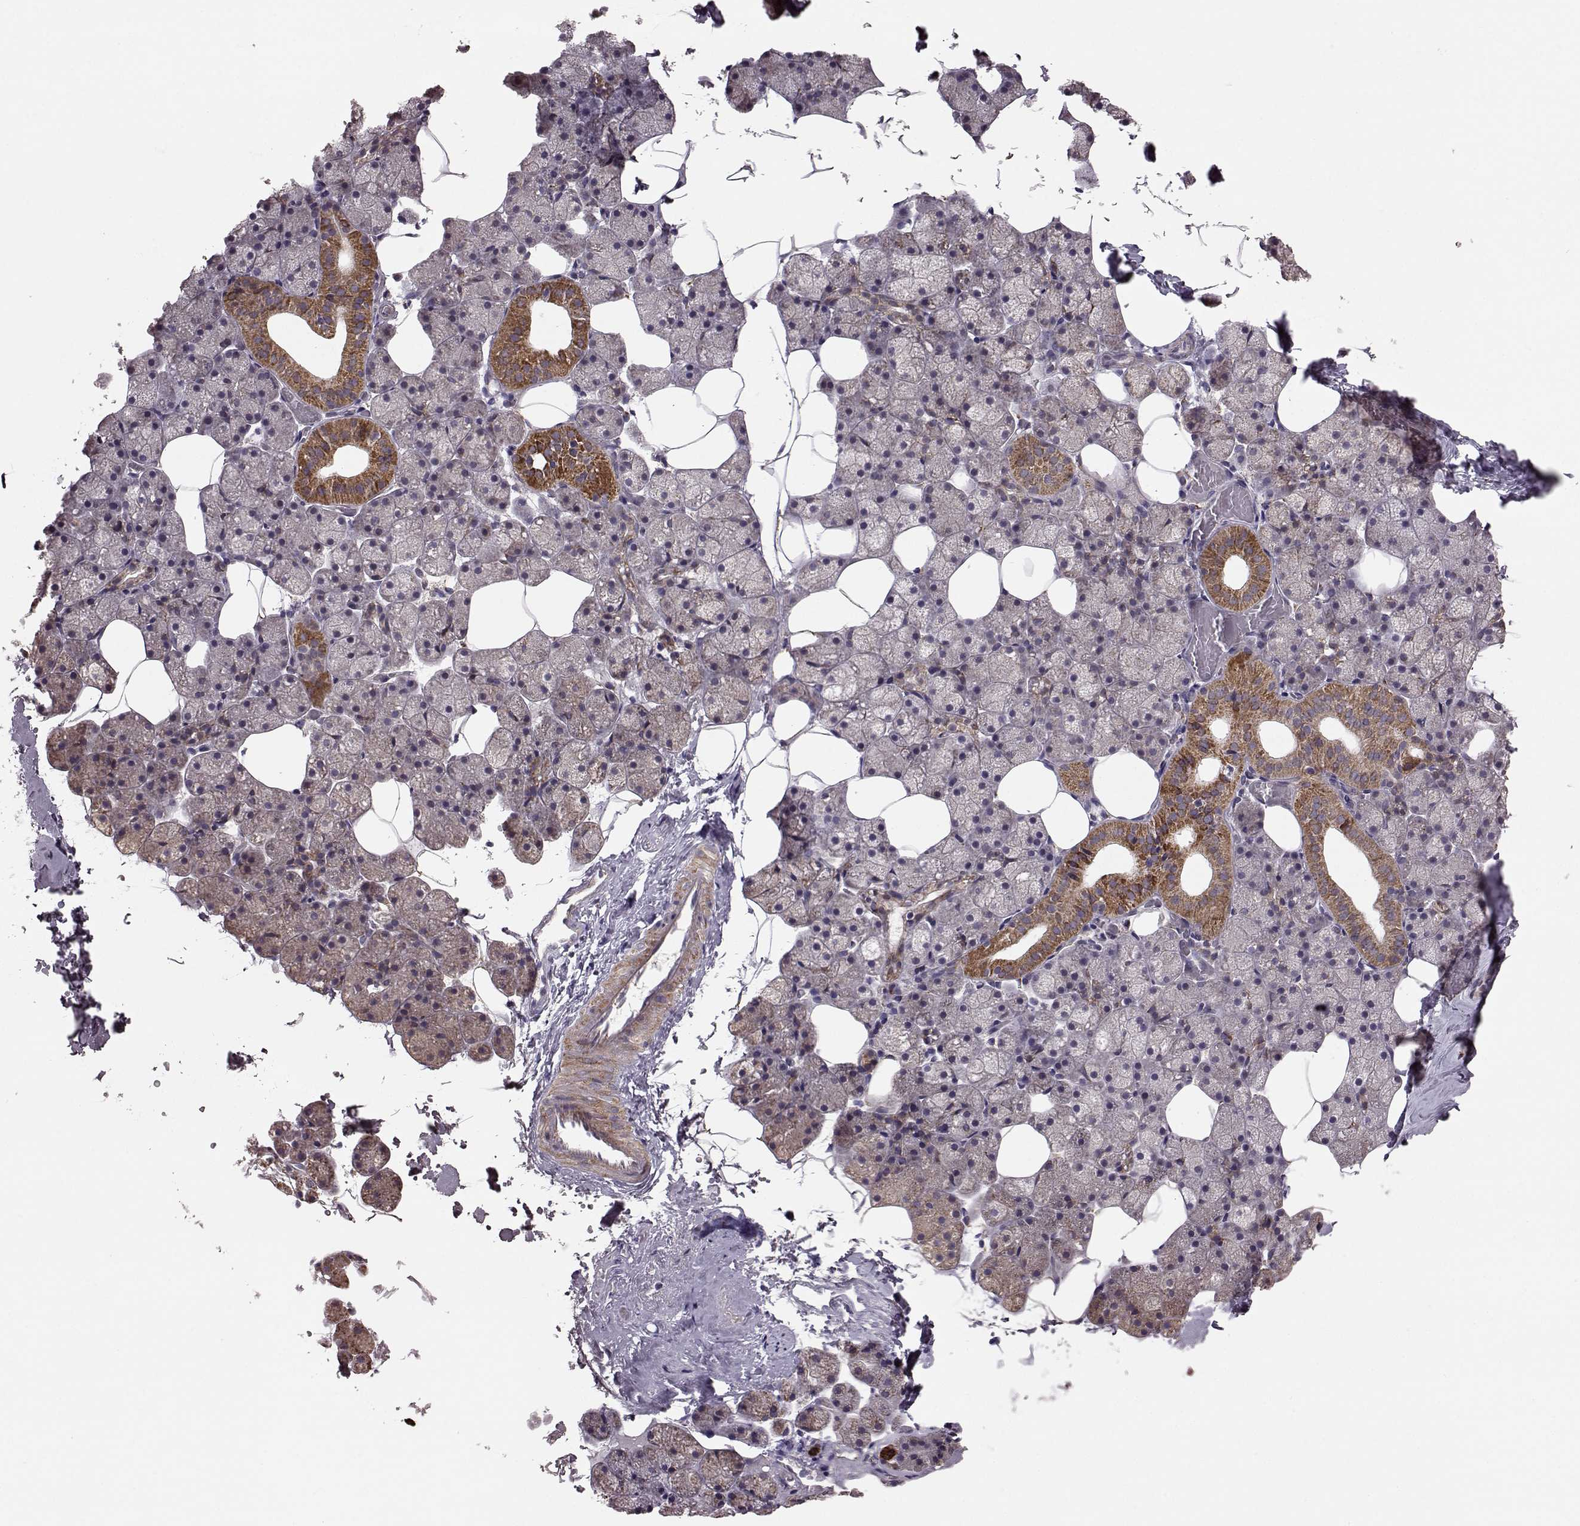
{"staining": {"intensity": "moderate", "quantity": "<25%", "location": "cytoplasmic/membranous"}, "tissue": "salivary gland", "cell_type": "Glandular cells", "image_type": "normal", "snomed": [{"axis": "morphology", "description": "Normal tissue, NOS"}, {"axis": "topography", "description": "Salivary gland"}], "caption": "Immunohistochemistry image of benign human salivary gland stained for a protein (brown), which displays low levels of moderate cytoplasmic/membranous positivity in approximately <25% of glandular cells.", "gene": "PUDP", "patient": {"sex": "male", "age": 38}}